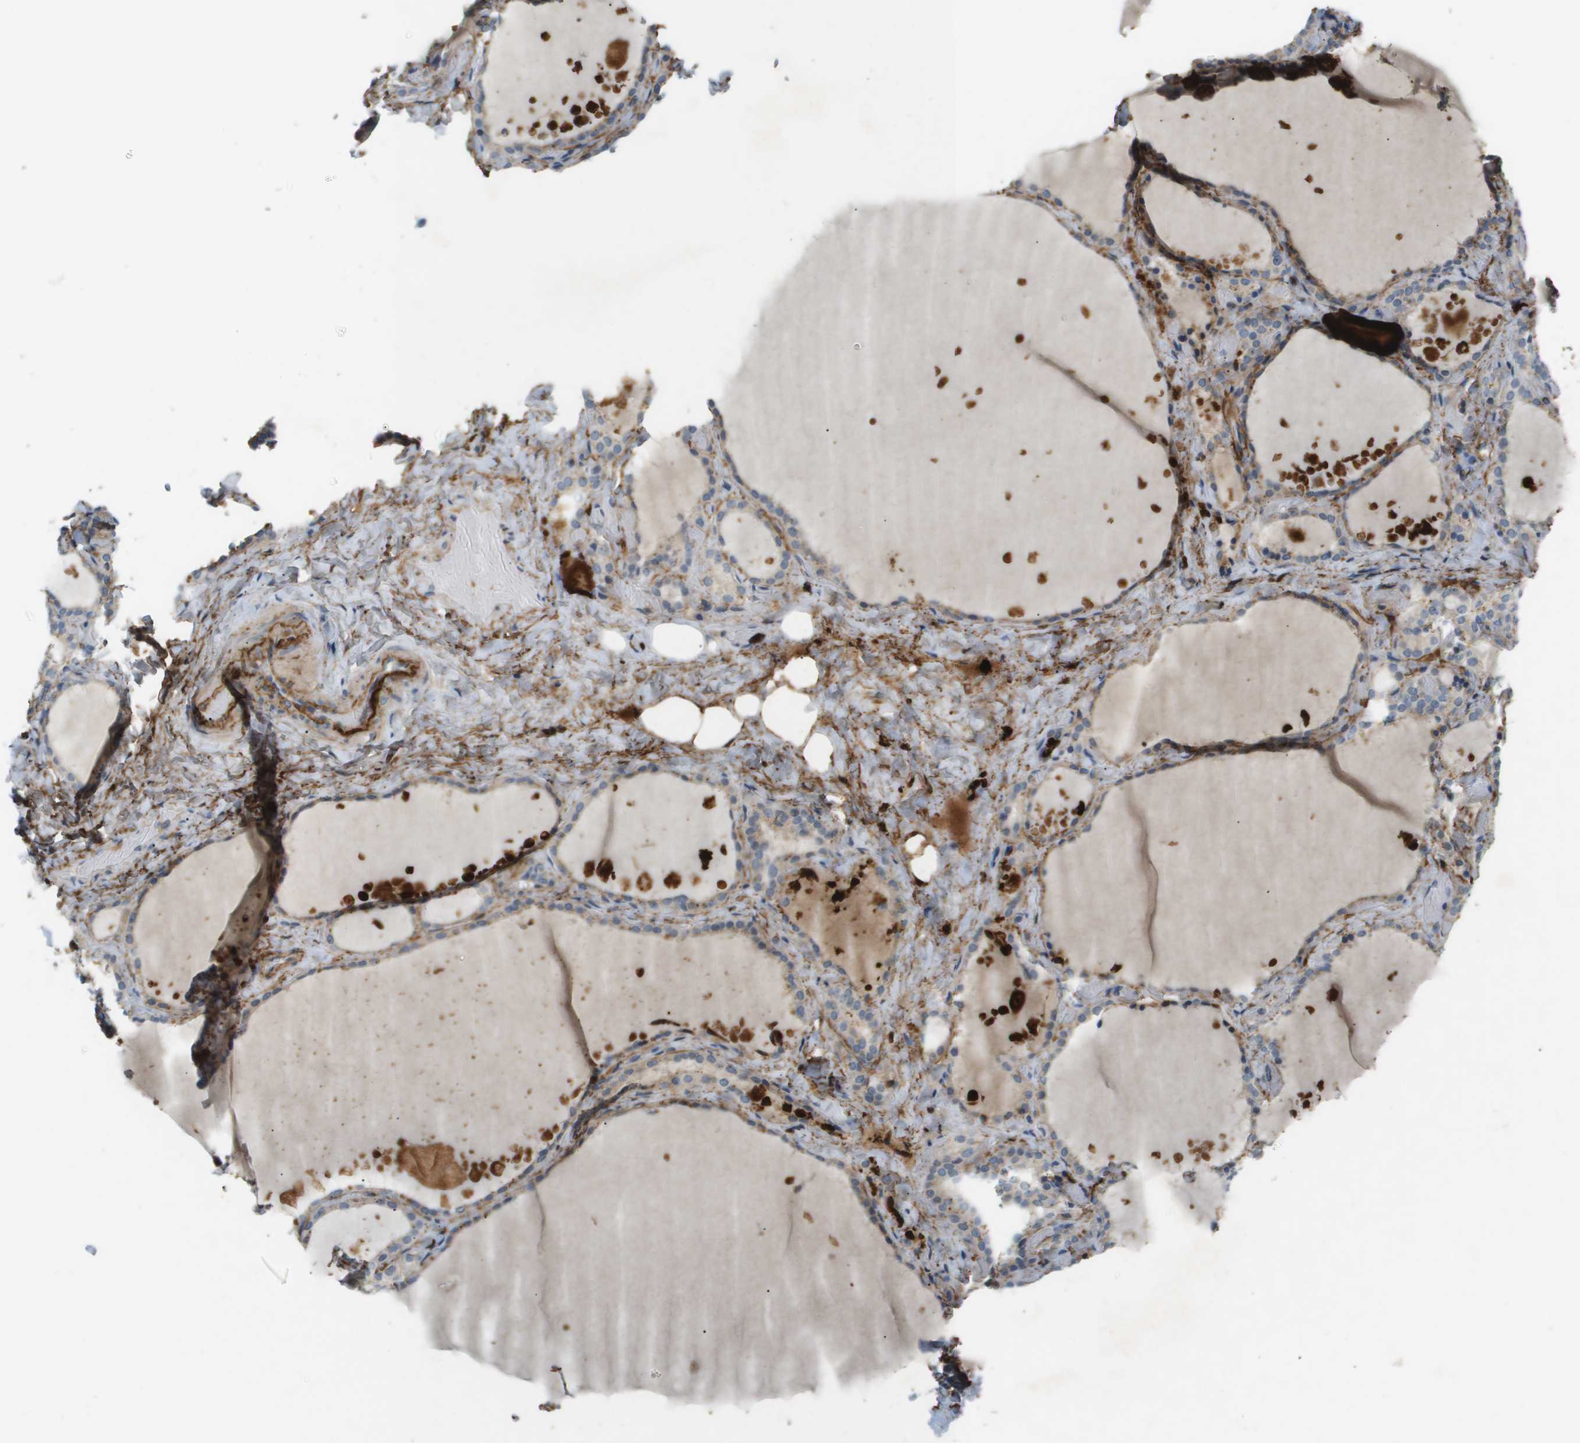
{"staining": {"intensity": "moderate", "quantity": "<25%", "location": "cytoplasmic/membranous"}, "tissue": "thyroid gland", "cell_type": "Glandular cells", "image_type": "normal", "snomed": [{"axis": "morphology", "description": "Normal tissue, NOS"}, {"axis": "topography", "description": "Thyroid gland"}], "caption": "High-magnification brightfield microscopy of benign thyroid gland stained with DAB (3,3'-diaminobenzidine) (brown) and counterstained with hematoxylin (blue). glandular cells exhibit moderate cytoplasmic/membranous staining is appreciated in about<25% of cells. (Stains: DAB (3,3'-diaminobenzidine) in brown, nuclei in blue, Microscopy: brightfield microscopy at high magnification).", "gene": "VTN", "patient": {"sex": "female", "age": 44}}